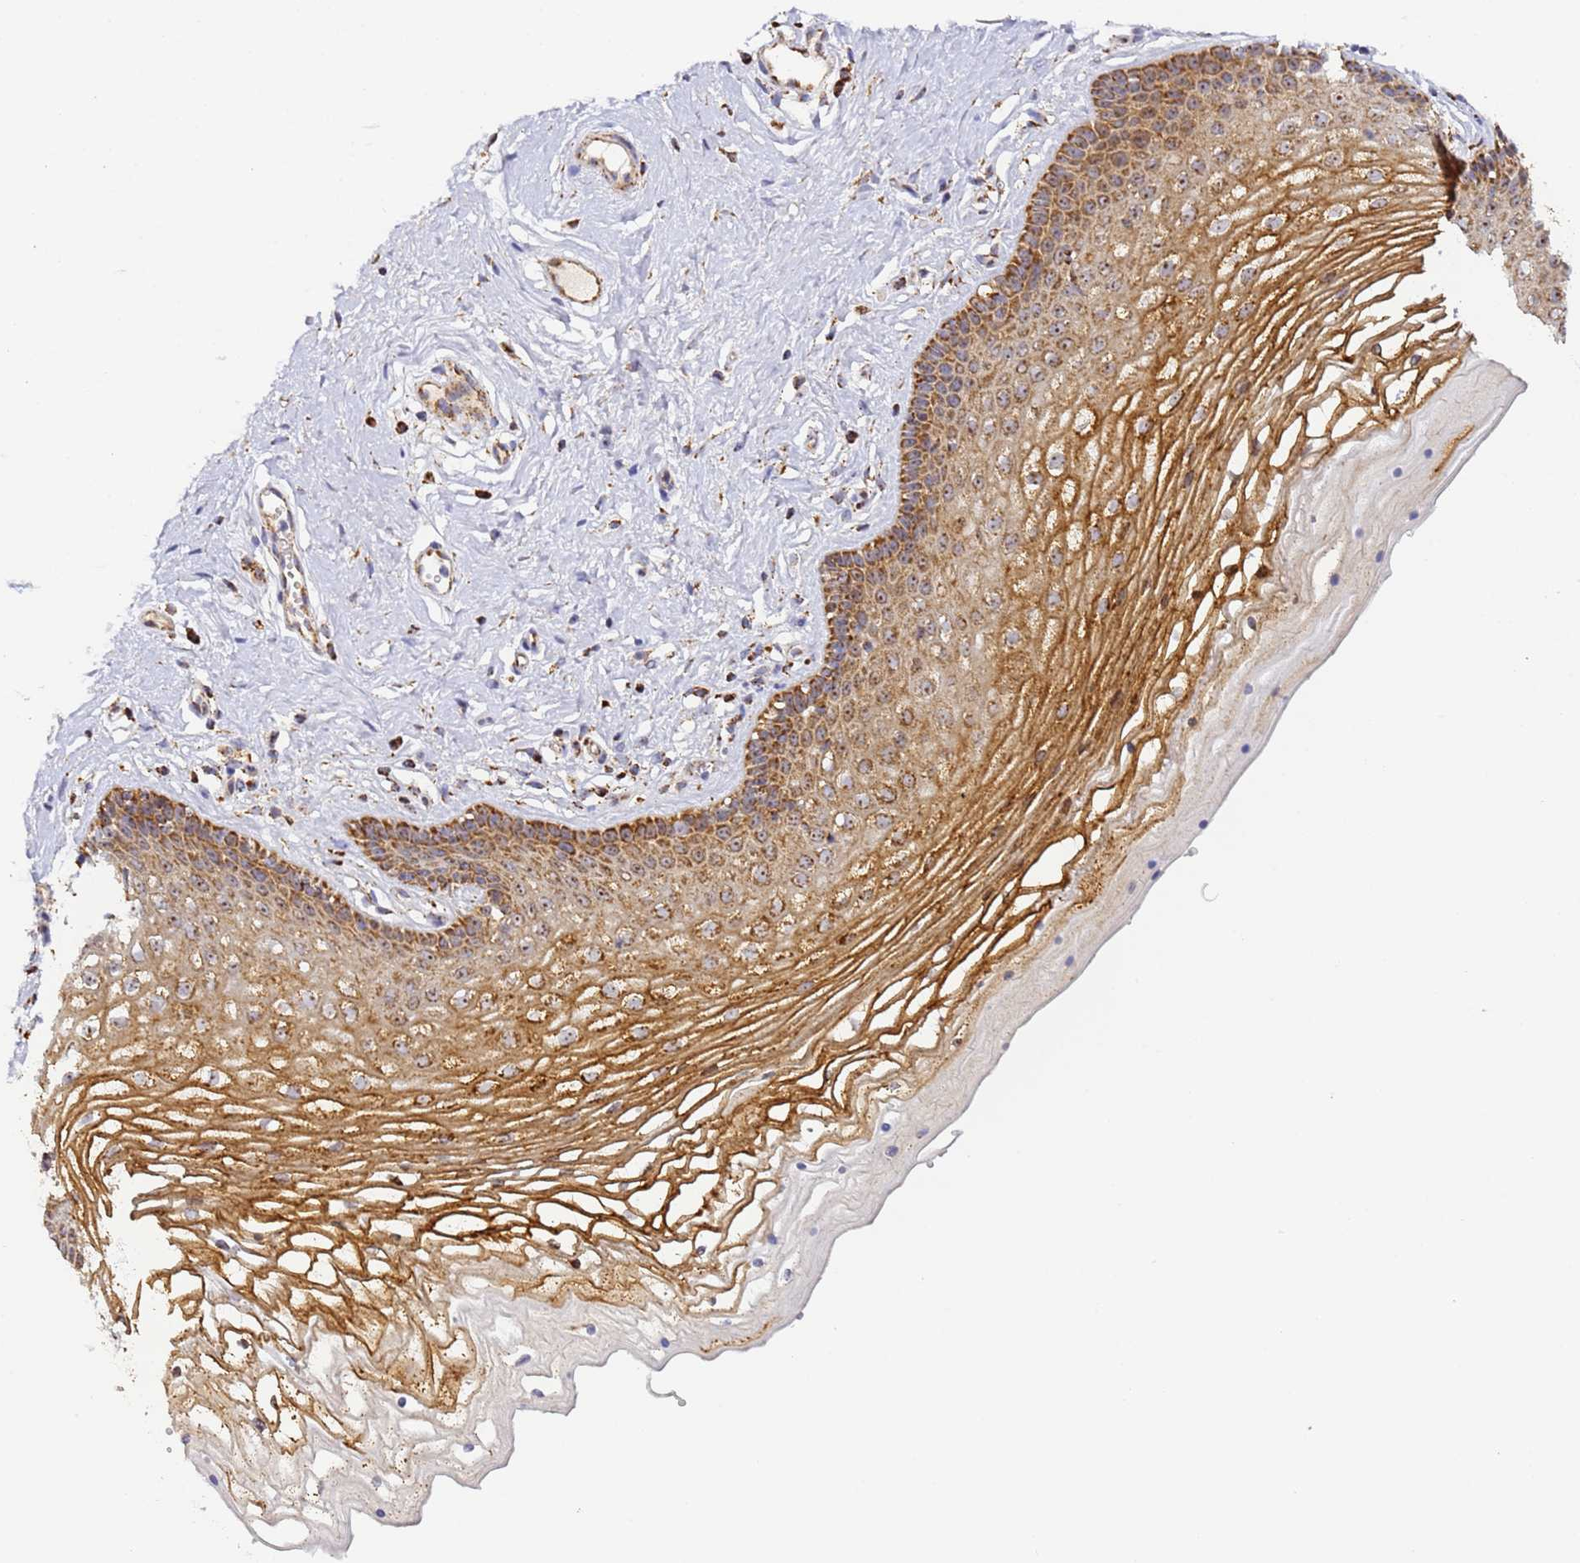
{"staining": {"intensity": "moderate", "quantity": ">75%", "location": "cytoplasmic/membranous"}, "tissue": "vagina", "cell_type": "Squamous epithelial cells", "image_type": "normal", "snomed": [{"axis": "morphology", "description": "Normal tissue, NOS"}, {"axis": "topography", "description": "Vagina"}], "caption": "Approximately >75% of squamous epithelial cells in unremarkable human vagina demonstrate moderate cytoplasmic/membranous protein positivity as visualized by brown immunohistochemical staining.", "gene": "FRG2B", "patient": {"sex": "female", "age": 46}}